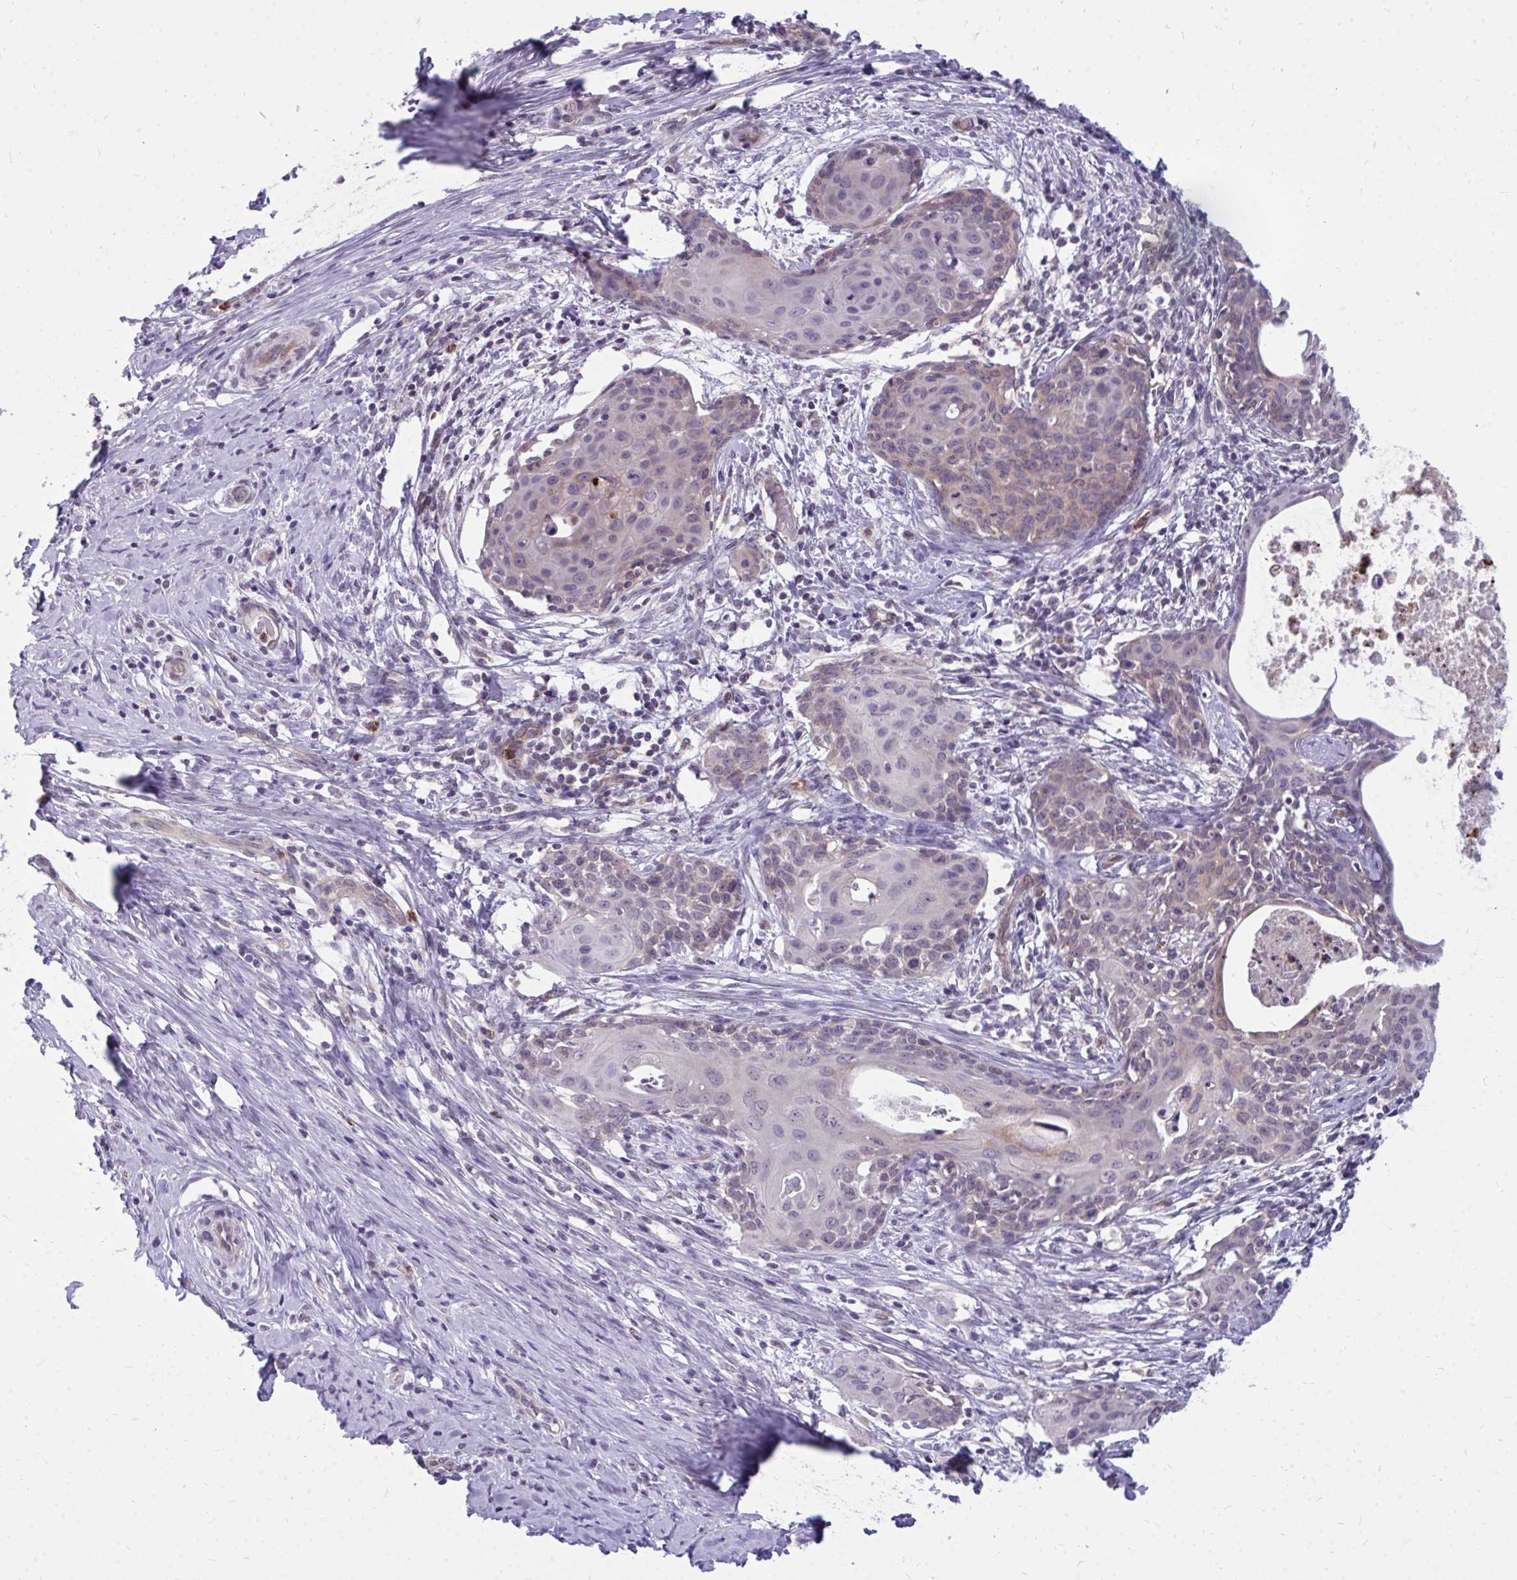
{"staining": {"intensity": "weak", "quantity": "<25%", "location": "cytoplasmic/membranous"}, "tissue": "cervical cancer", "cell_type": "Tumor cells", "image_type": "cancer", "snomed": [{"axis": "morphology", "description": "Squamous cell carcinoma, NOS"}, {"axis": "morphology", "description": "Adenocarcinoma, NOS"}, {"axis": "topography", "description": "Cervix"}], "caption": "Micrograph shows no protein staining in tumor cells of cervical squamous cell carcinoma tissue.", "gene": "ACSL5", "patient": {"sex": "female", "age": 52}}